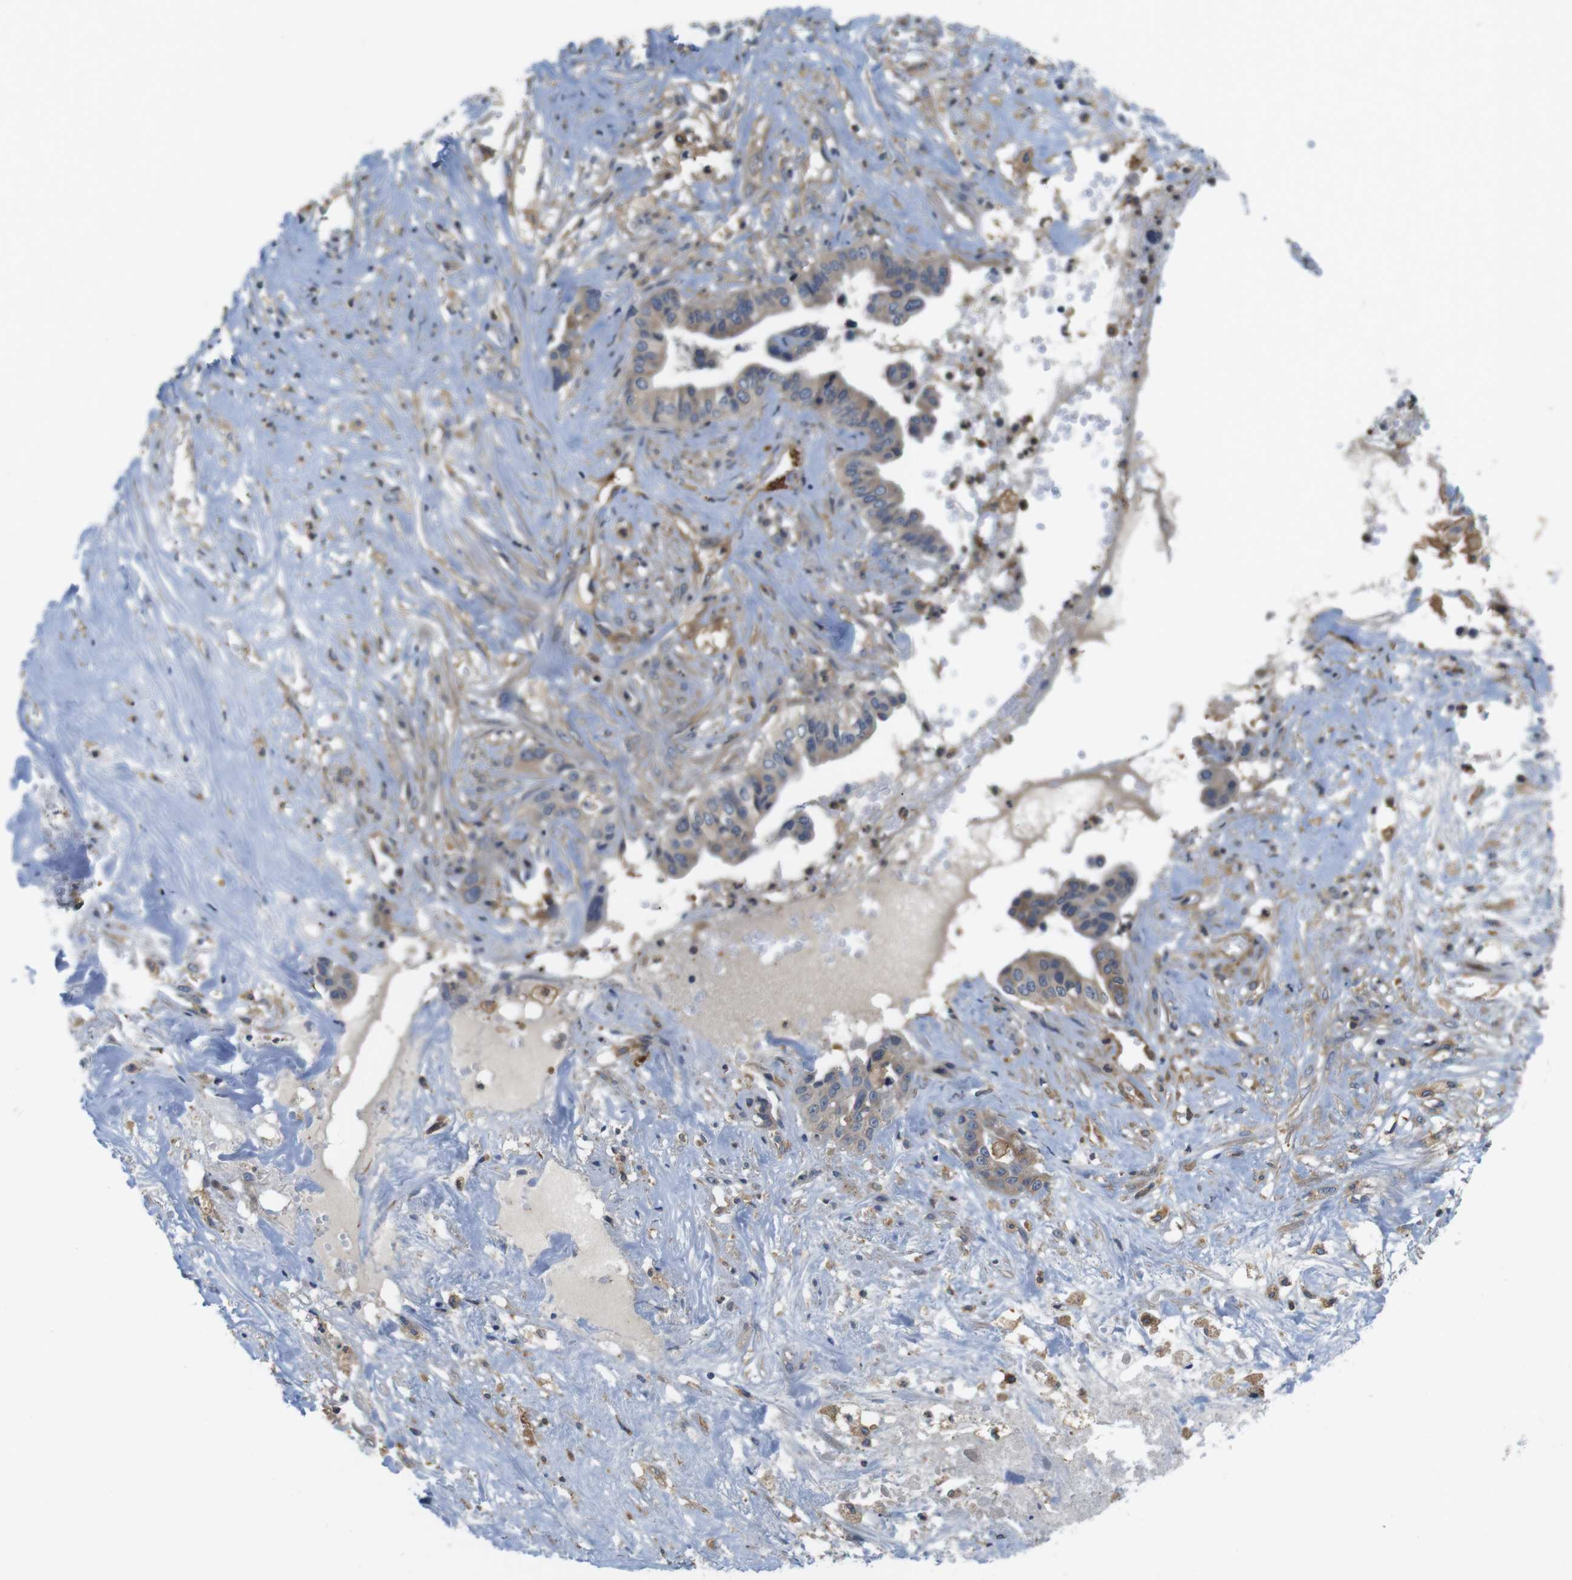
{"staining": {"intensity": "weak", "quantity": ">75%", "location": "cytoplasmic/membranous"}, "tissue": "liver cancer", "cell_type": "Tumor cells", "image_type": "cancer", "snomed": [{"axis": "morphology", "description": "Cholangiocarcinoma"}, {"axis": "topography", "description": "Liver"}], "caption": "This micrograph displays IHC staining of liver cancer (cholangiocarcinoma), with low weak cytoplasmic/membranous positivity in about >75% of tumor cells.", "gene": "HERPUD2", "patient": {"sex": "female", "age": 61}}